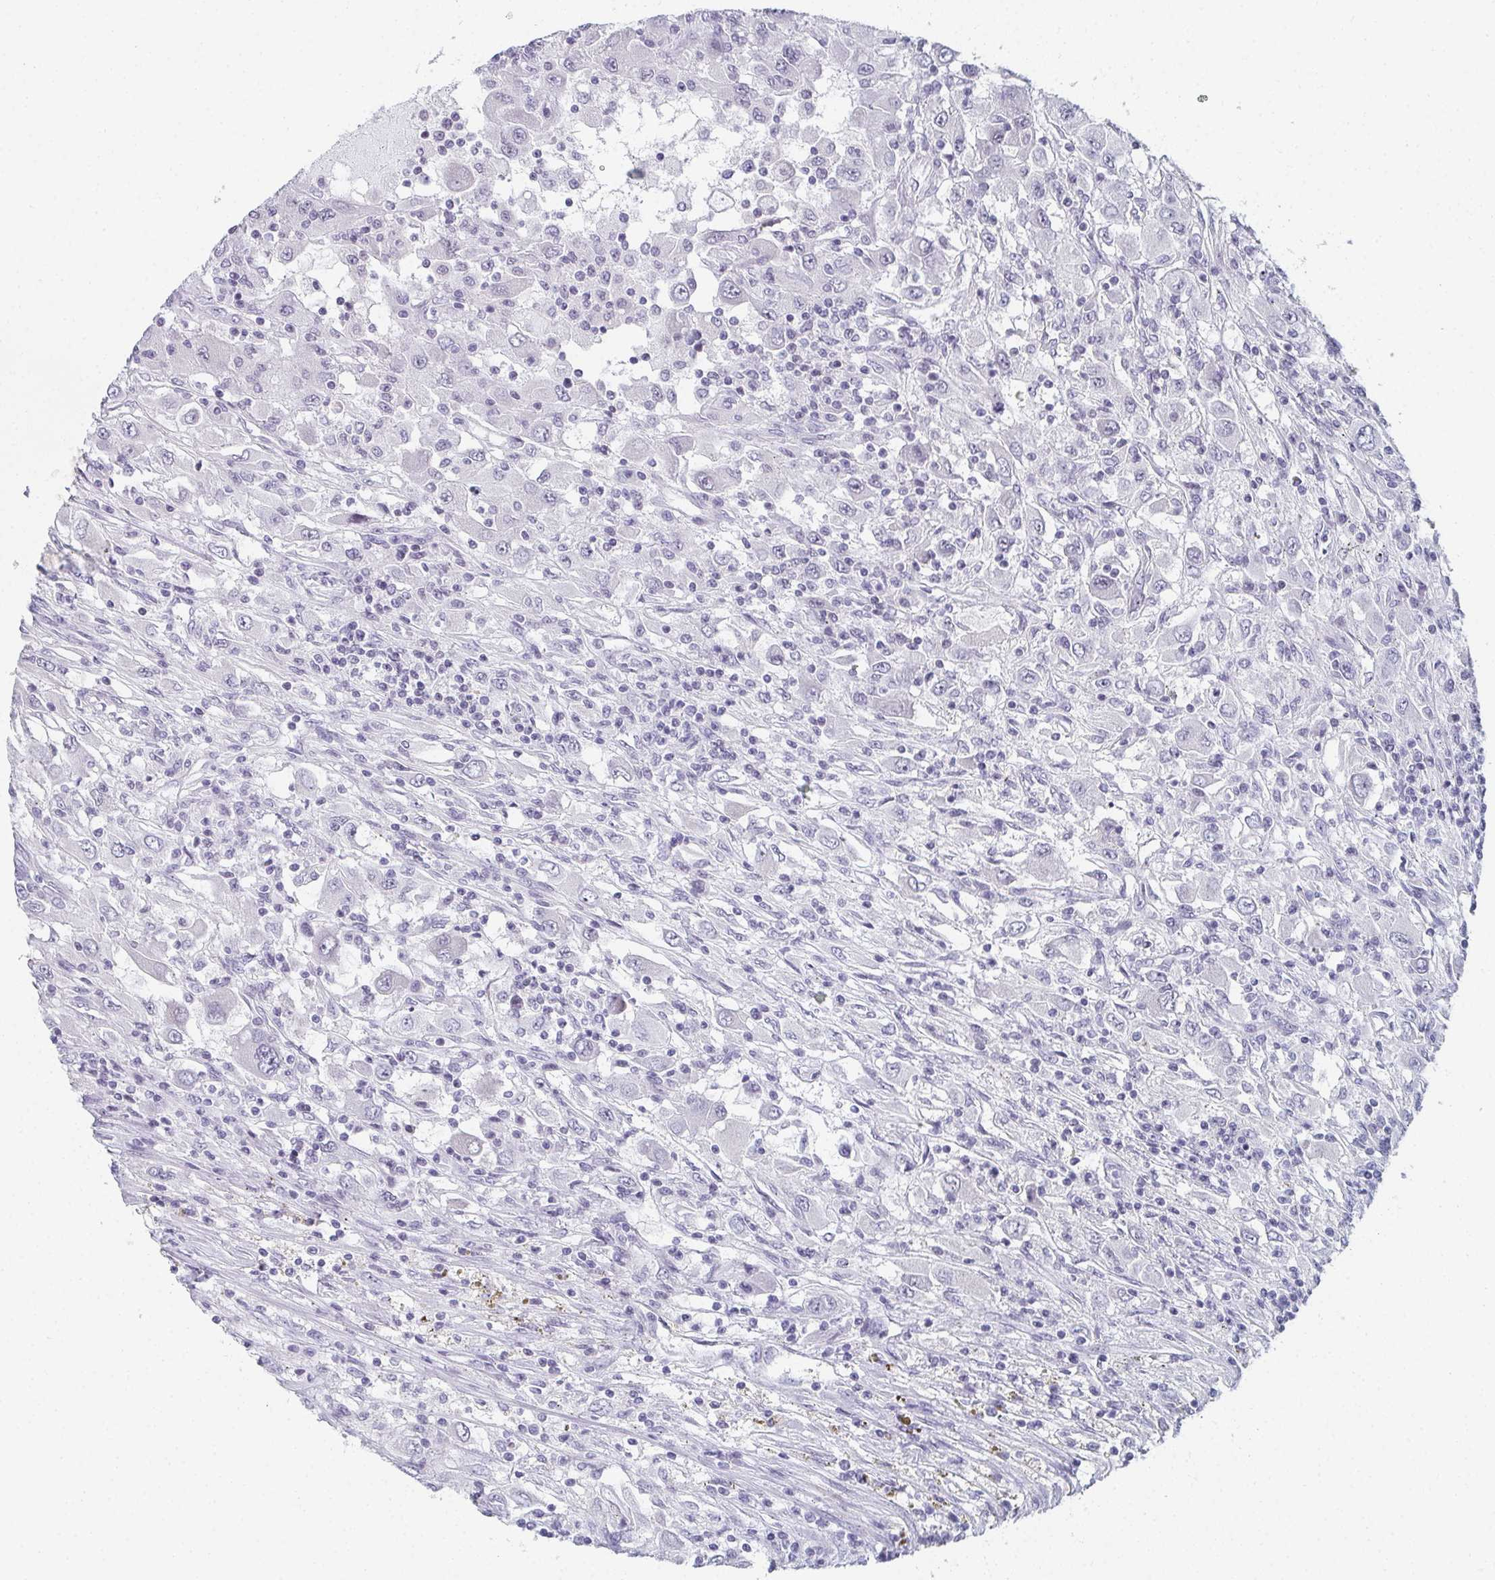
{"staining": {"intensity": "negative", "quantity": "none", "location": "none"}, "tissue": "renal cancer", "cell_type": "Tumor cells", "image_type": "cancer", "snomed": [{"axis": "morphology", "description": "Adenocarcinoma, NOS"}, {"axis": "topography", "description": "Kidney"}], "caption": "A high-resolution histopathology image shows immunohistochemistry (IHC) staining of renal cancer, which shows no significant positivity in tumor cells.", "gene": "PYCR3", "patient": {"sex": "female", "age": 67}}